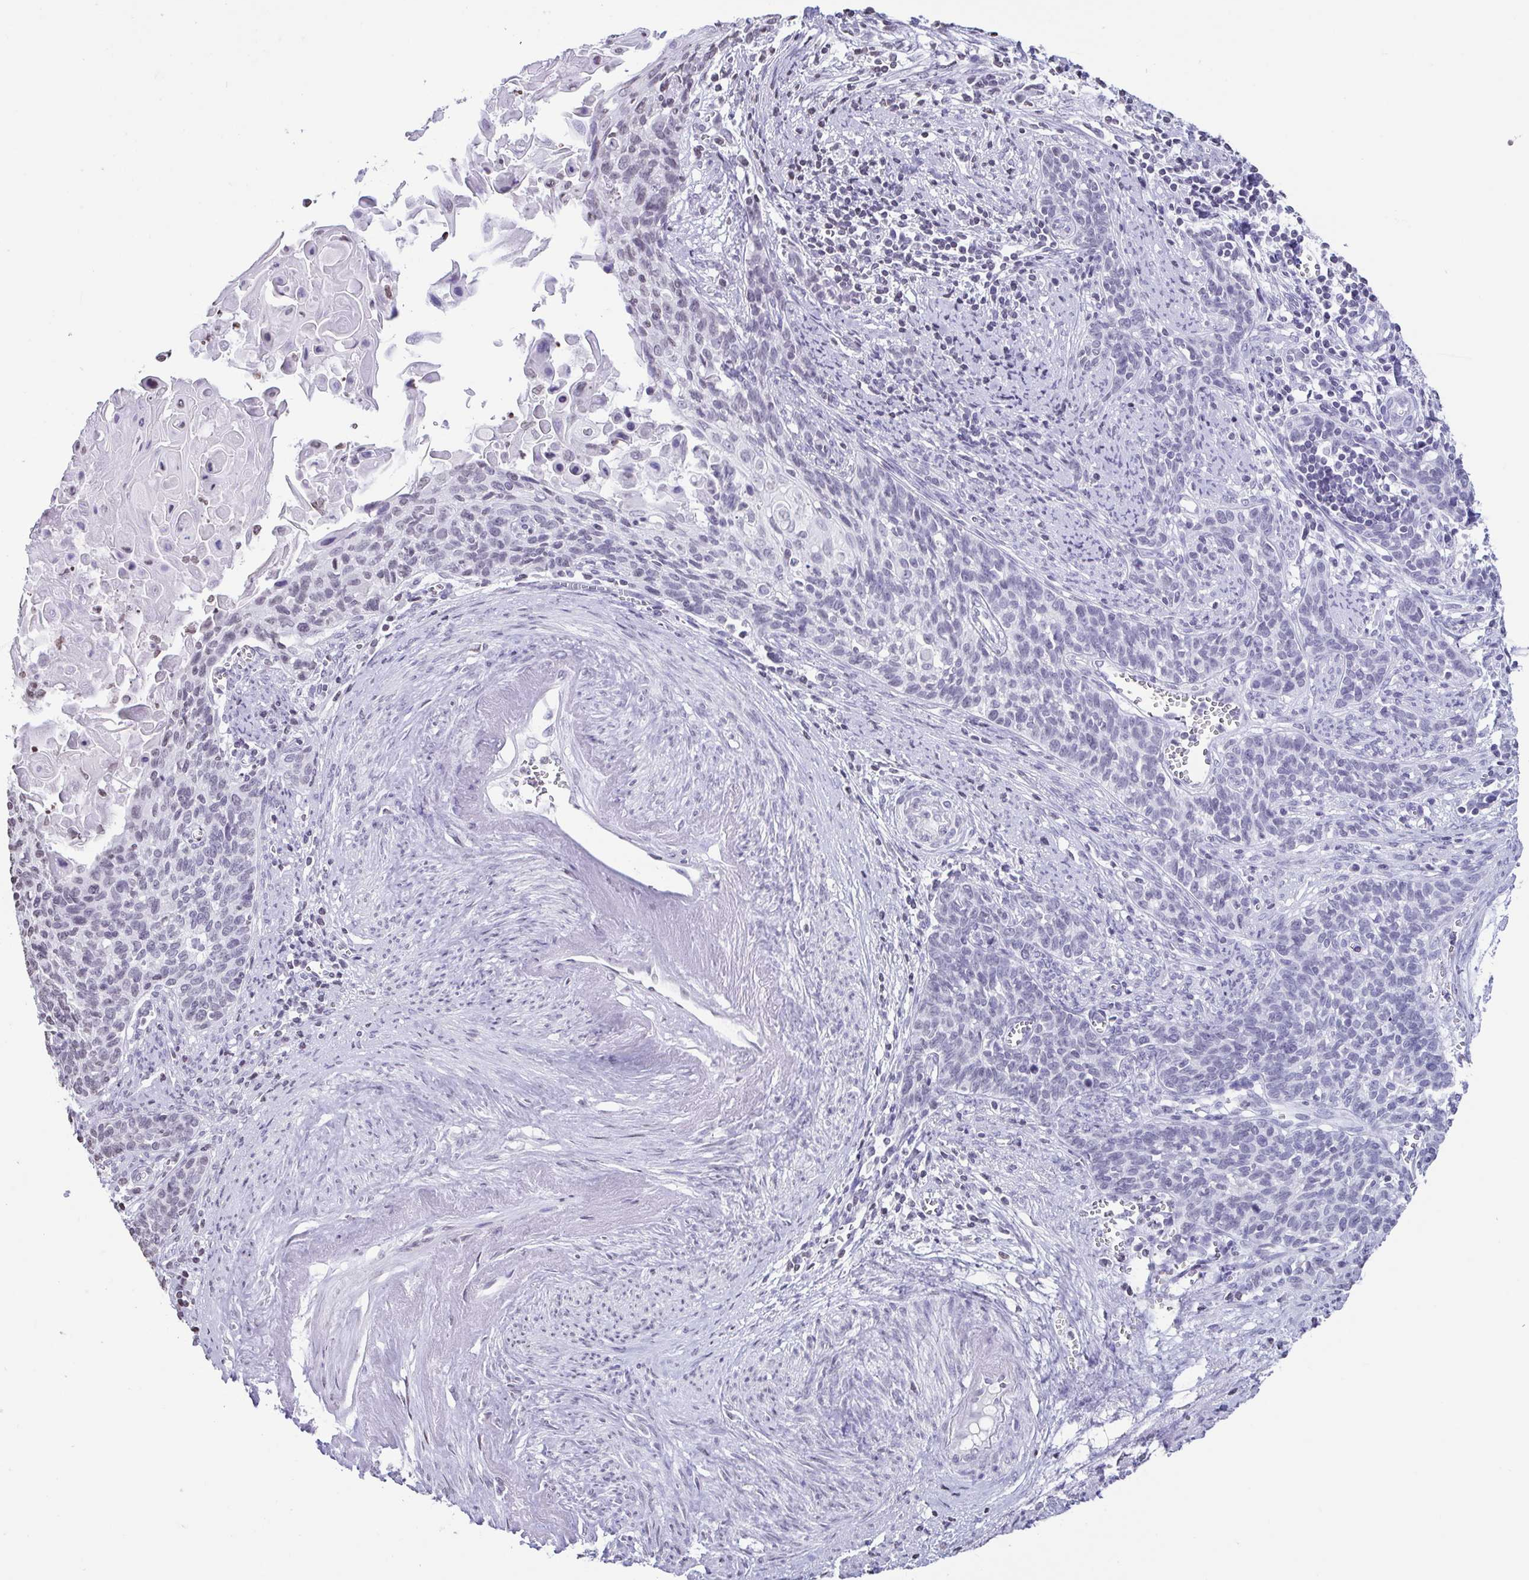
{"staining": {"intensity": "negative", "quantity": "none", "location": "none"}, "tissue": "cervical cancer", "cell_type": "Tumor cells", "image_type": "cancer", "snomed": [{"axis": "morphology", "description": "Squamous cell carcinoma, NOS"}, {"axis": "topography", "description": "Cervix"}], "caption": "DAB immunohistochemical staining of cervical squamous cell carcinoma demonstrates no significant expression in tumor cells.", "gene": "VCY1B", "patient": {"sex": "female", "age": 39}}